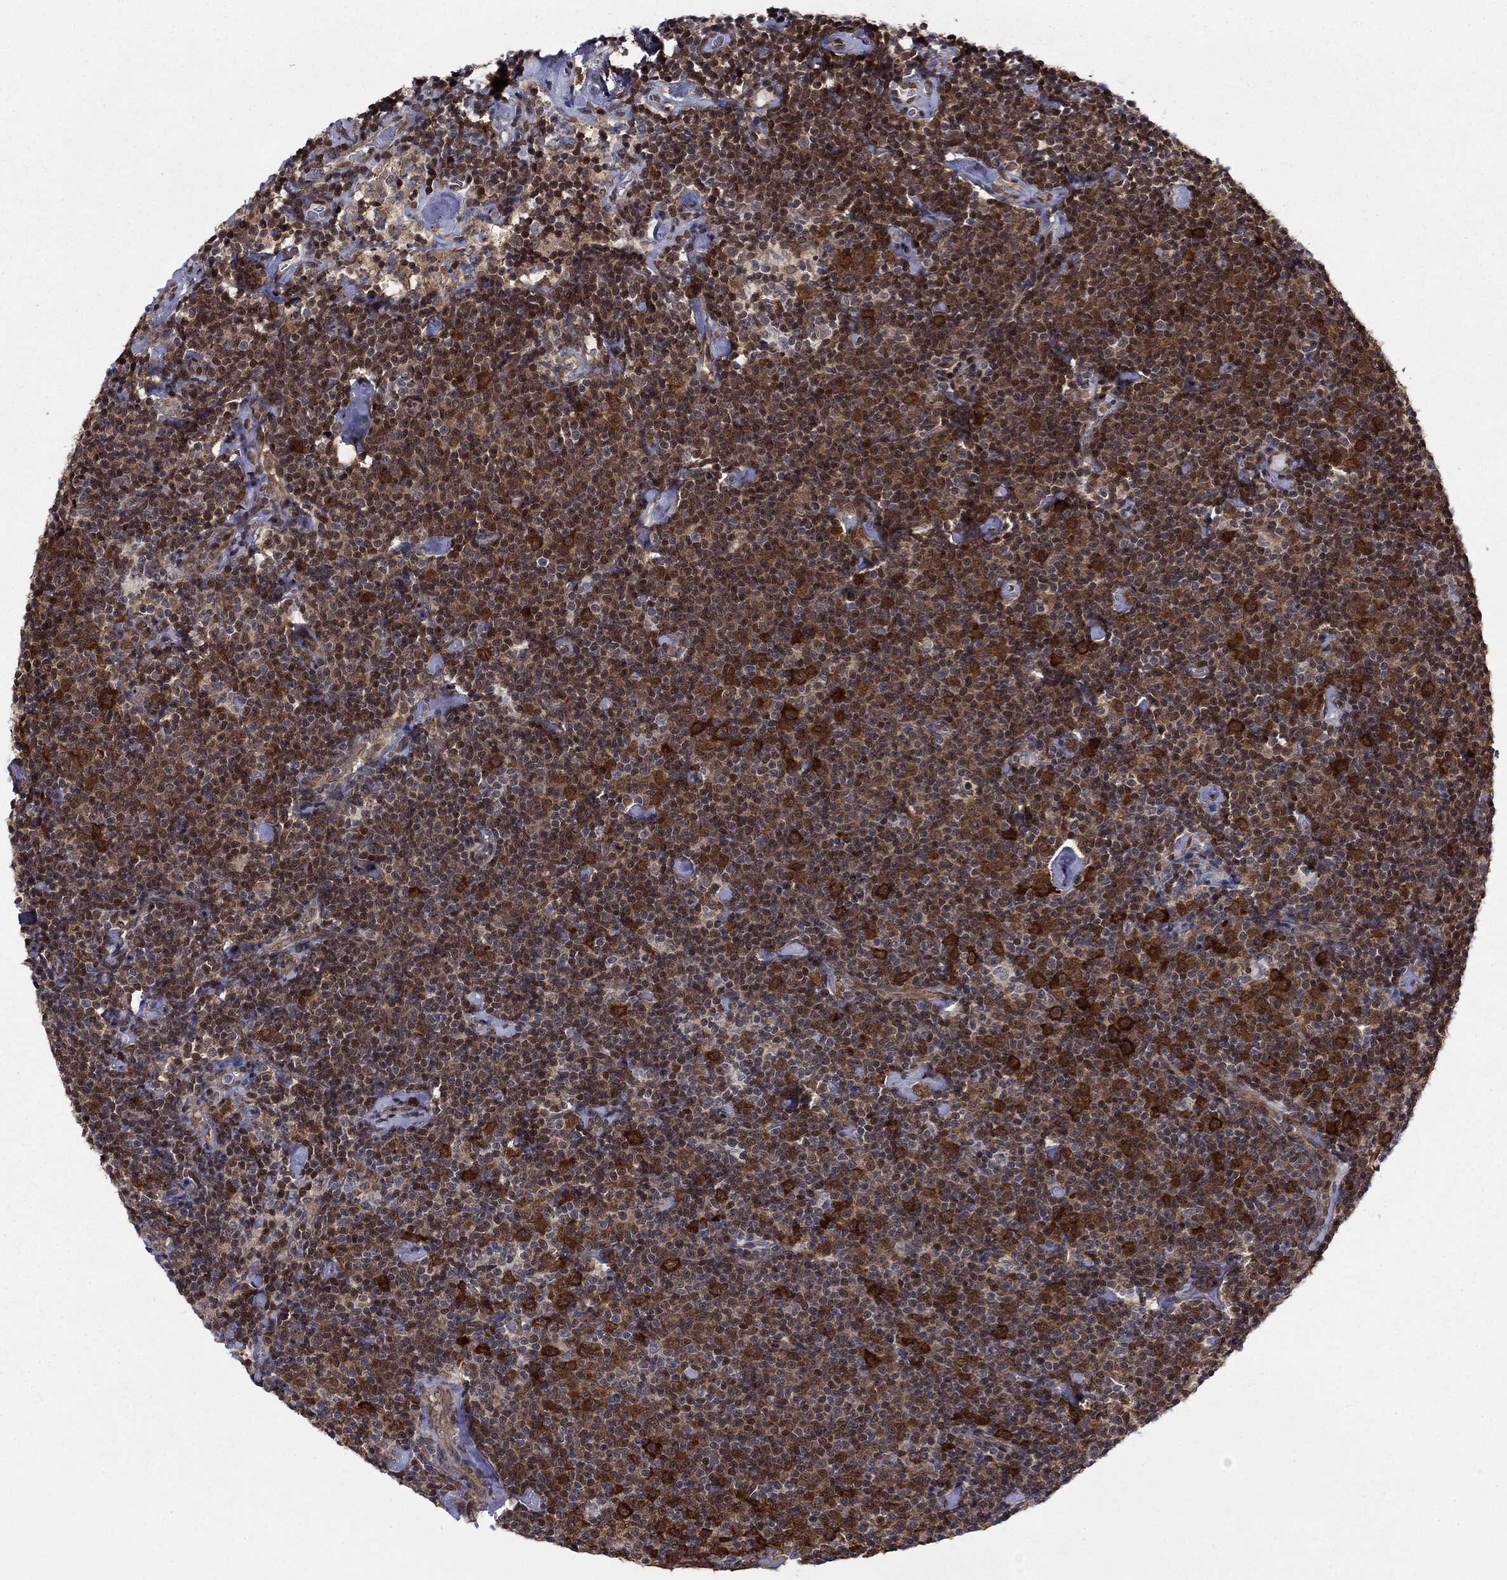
{"staining": {"intensity": "strong", "quantity": "25%-75%", "location": "cytoplasmic/membranous"}, "tissue": "lymphoma", "cell_type": "Tumor cells", "image_type": "cancer", "snomed": [{"axis": "morphology", "description": "Malignant lymphoma, non-Hodgkin's type, Low grade"}, {"axis": "topography", "description": "Lymph node"}], "caption": "This micrograph shows malignant lymphoma, non-Hodgkin's type (low-grade) stained with immunohistochemistry (IHC) to label a protein in brown. The cytoplasmic/membranous of tumor cells show strong positivity for the protein. Nuclei are counter-stained blue.", "gene": "FKBP4", "patient": {"sex": "male", "age": 81}}